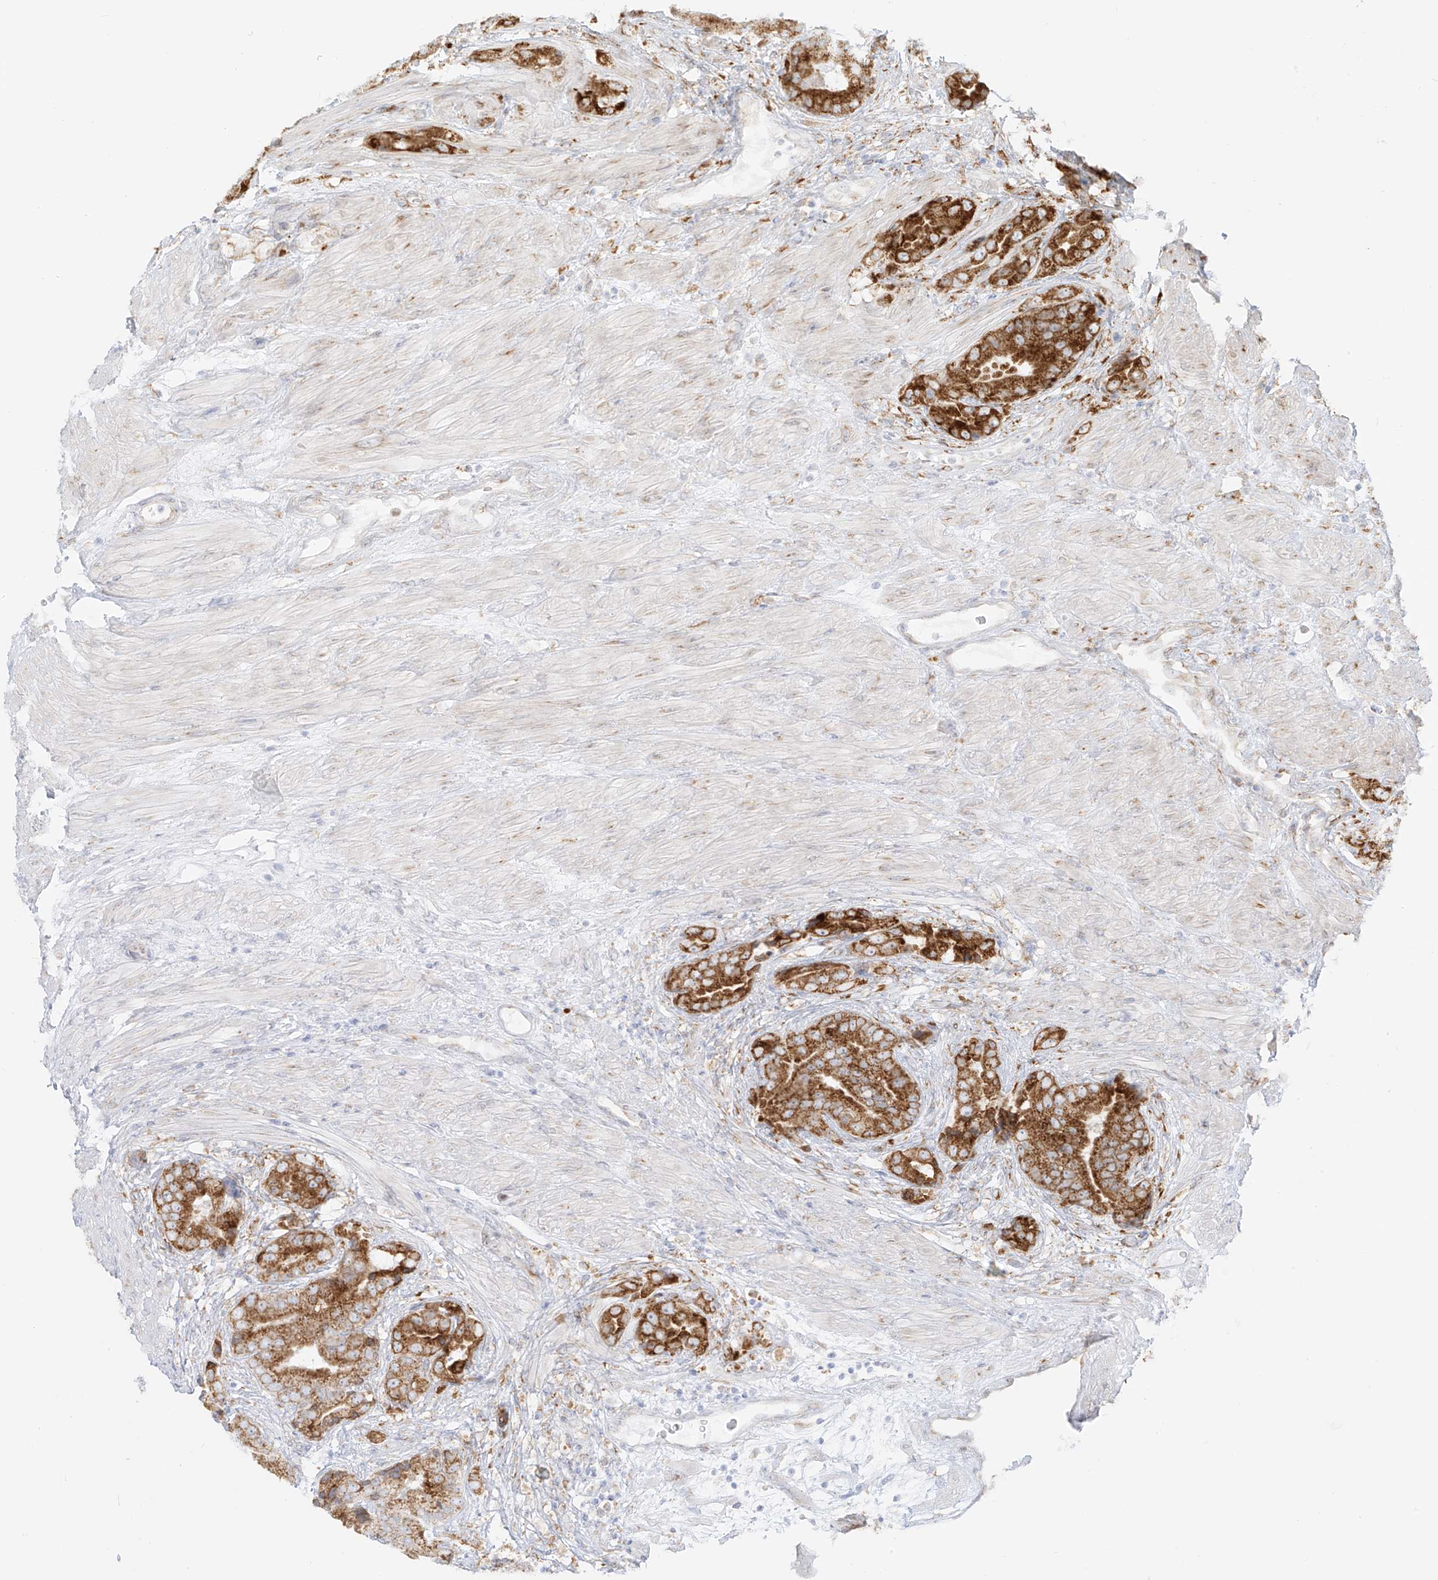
{"staining": {"intensity": "strong", "quantity": ">75%", "location": "cytoplasmic/membranous"}, "tissue": "prostate cancer", "cell_type": "Tumor cells", "image_type": "cancer", "snomed": [{"axis": "morphology", "description": "Adenocarcinoma, High grade"}, {"axis": "topography", "description": "Prostate"}], "caption": "Prostate high-grade adenocarcinoma tissue exhibits strong cytoplasmic/membranous staining in about >75% of tumor cells", "gene": "LRRC59", "patient": {"sex": "male", "age": 70}}